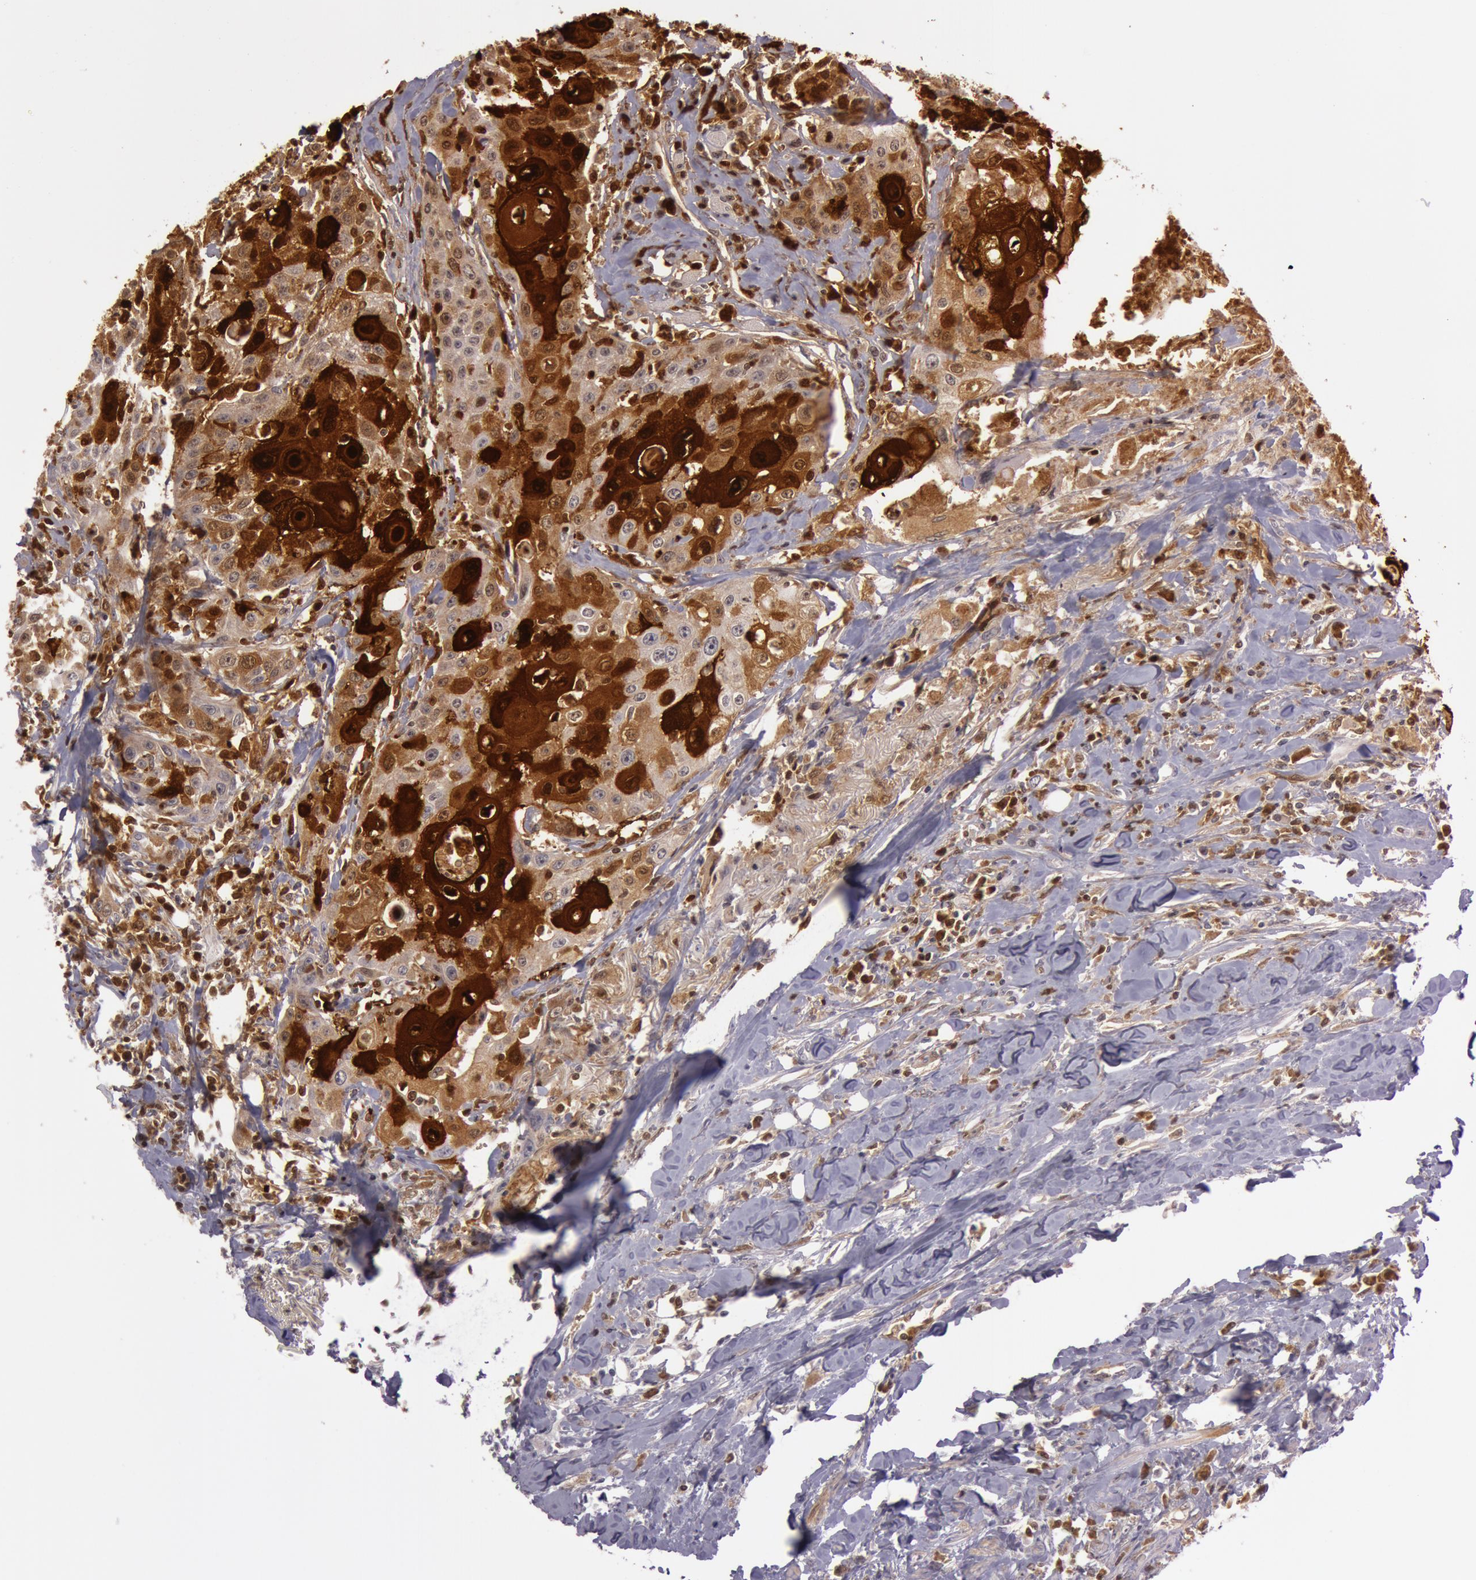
{"staining": {"intensity": "moderate", "quantity": ">75%", "location": "cytoplasmic/membranous,nuclear"}, "tissue": "head and neck cancer", "cell_type": "Tumor cells", "image_type": "cancer", "snomed": [{"axis": "morphology", "description": "Squamous cell carcinoma, NOS"}, {"axis": "topography", "description": "Oral tissue"}, {"axis": "topography", "description": "Head-Neck"}], "caption": "This is a micrograph of IHC staining of squamous cell carcinoma (head and neck), which shows moderate positivity in the cytoplasmic/membranous and nuclear of tumor cells.", "gene": "S100A7", "patient": {"sex": "female", "age": 82}}